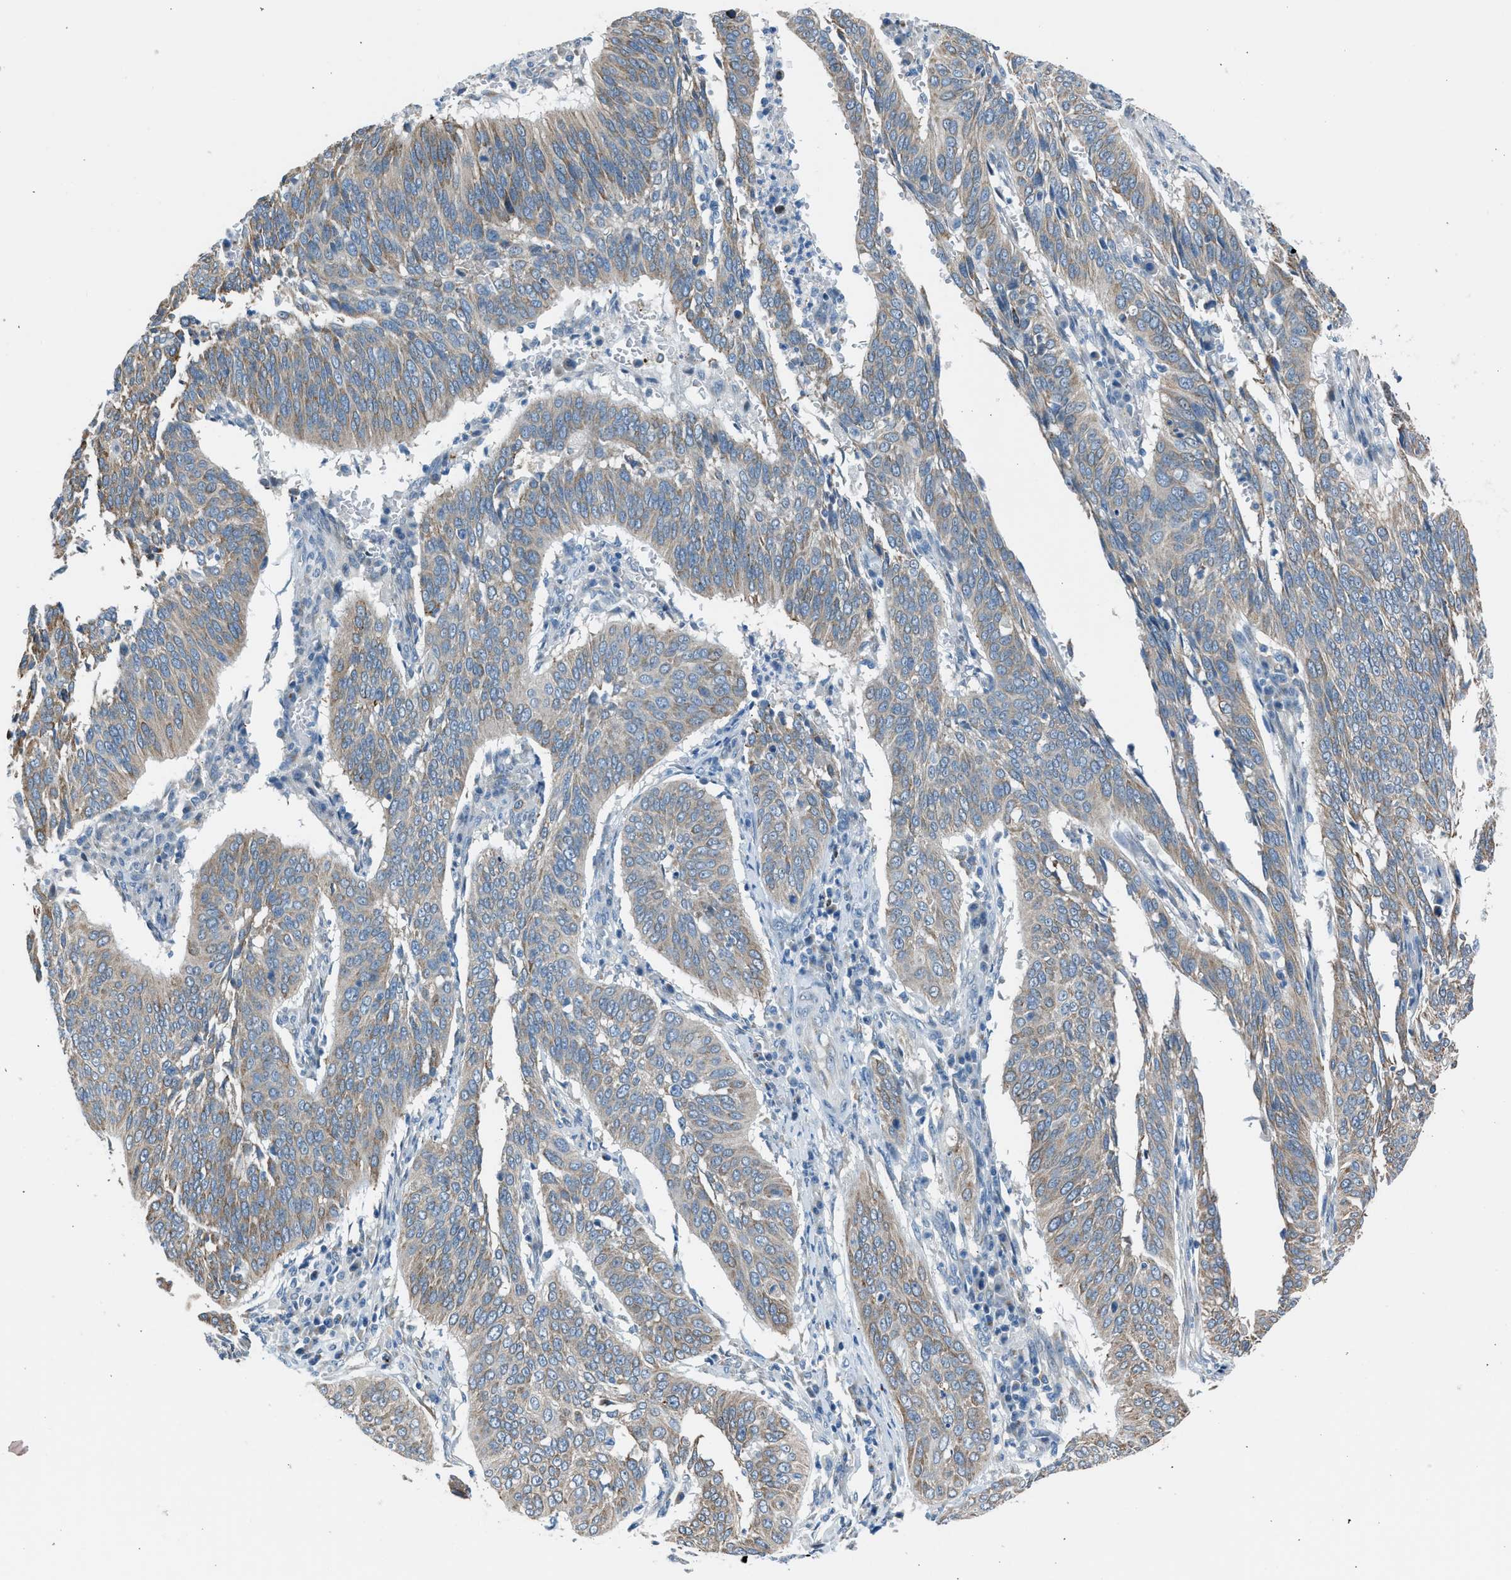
{"staining": {"intensity": "weak", "quantity": "25%-75%", "location": "cytoplasmic/membranous"}, "tissue": "cervical cancer", "cell_type": "Tumor cells", "image_type": "cancer", "snomed": [{"axis": "morphology", "description": "Normal tissue, NOS"}, {"axis": "morphology", "description": "Squamous cell carcinoma, NOS"}, {"axis": "topography", "description": "Cervix"}], "caption": "IHC photomicrograph of cervical cancer (squamous cell carcinoma) stained for a protein (brown), which reveals low levels of weak cytoplasmic/membranous staining in about 25%-75% of tumor cells.", "gene": "RNF41", "patient": {"sex": "female", "age": 39}}